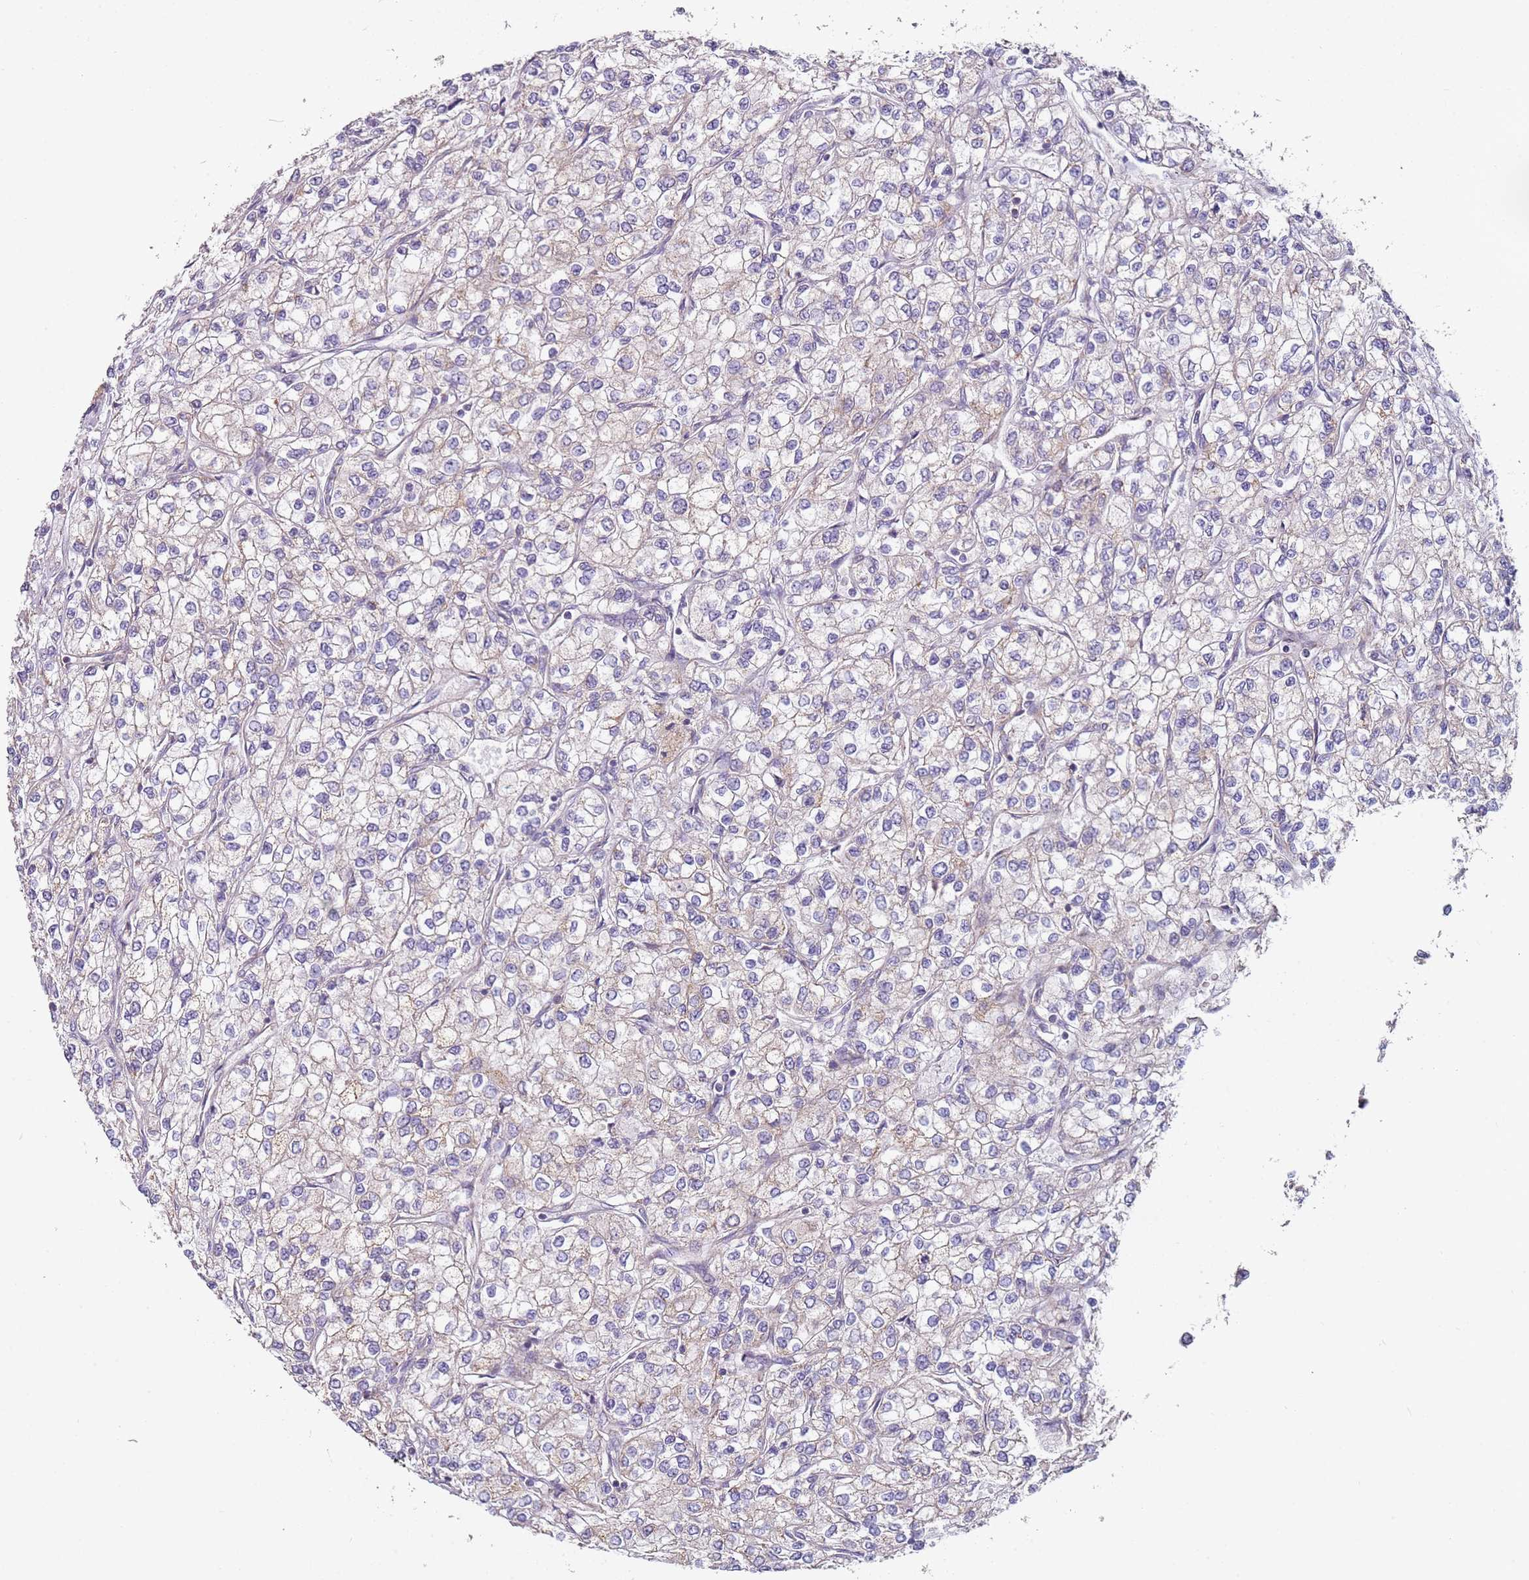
{"staining": {"intensity": "negative", "quantity": "none", "location": "none"}, "tissue": "renal cancer", "cell_type": "Tumor cells", "image_type": "cancer", "snomed": [{"axis": "morphology", "description": "Adenocarcinoma, NOS"}, {"axis": "topography", "description": "Kidney"}], "caption": "This is an immunohistochemistry image of adenocarcinoma (renal). There is no expression in tumor cells.", "gene": "ALS2", "patient": {"sex": "male", "age": 80}}